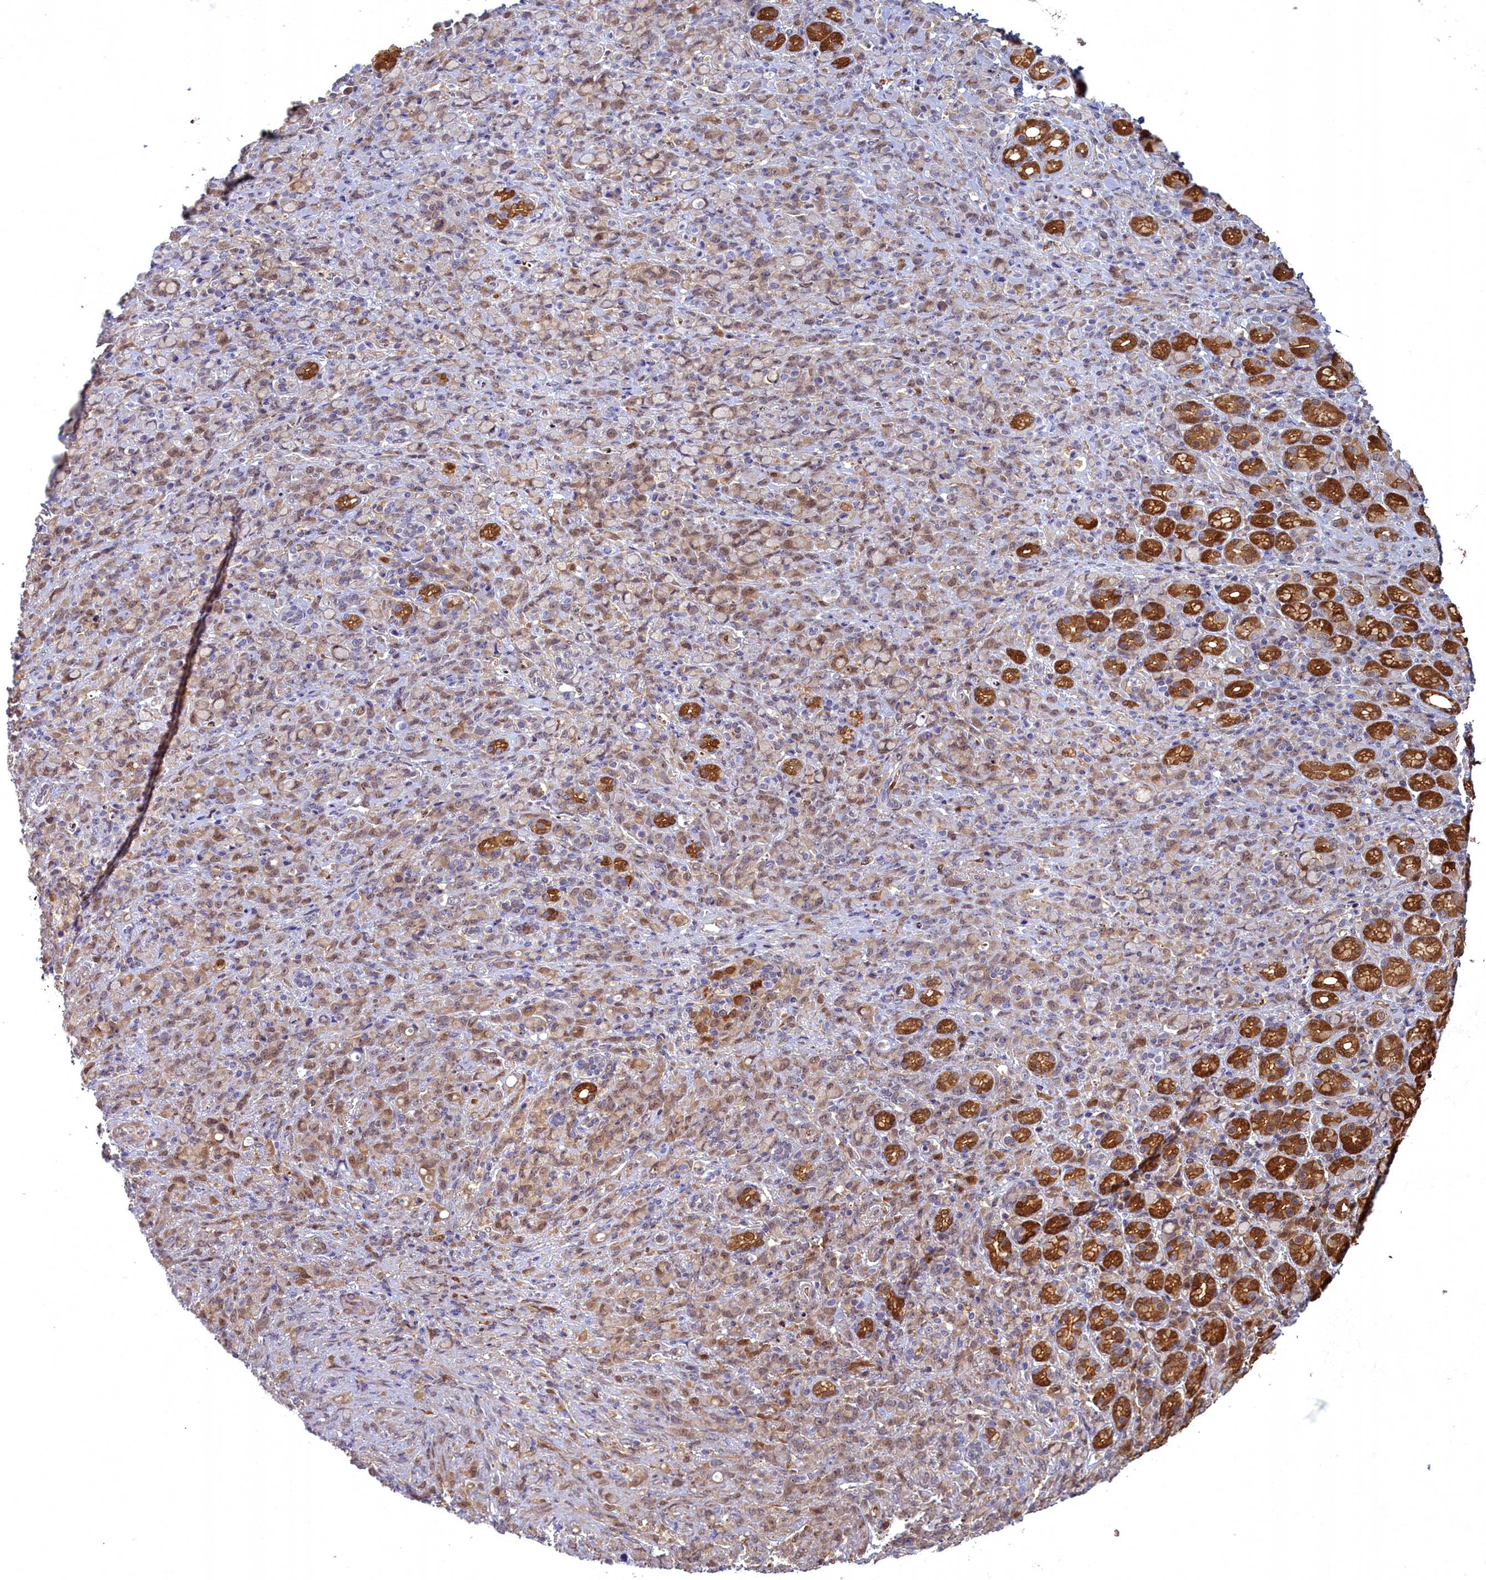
{"staining": {"intensity": "weak", "quantity": ">75%", "location": "cytoplasmic/membranous"}, "tissue": "stomach cancer", "cell_type": "Tumor cells", "image_type": "cancer", "snomed": [{"axis": "morphology", "description": "Adenocarcinoma, NOS"}, {"axis": "topography", "description": "Stomach"}], "caption": "A brown stain labels weak cytoplasmic/membranous staining of a protein in human stomach cancer tumor cells. The protein of interest is shown in brown color, while the nuclei are stained blue.", "gene": "BLVRB", "patient": {"sex": "female", "age": 79}}